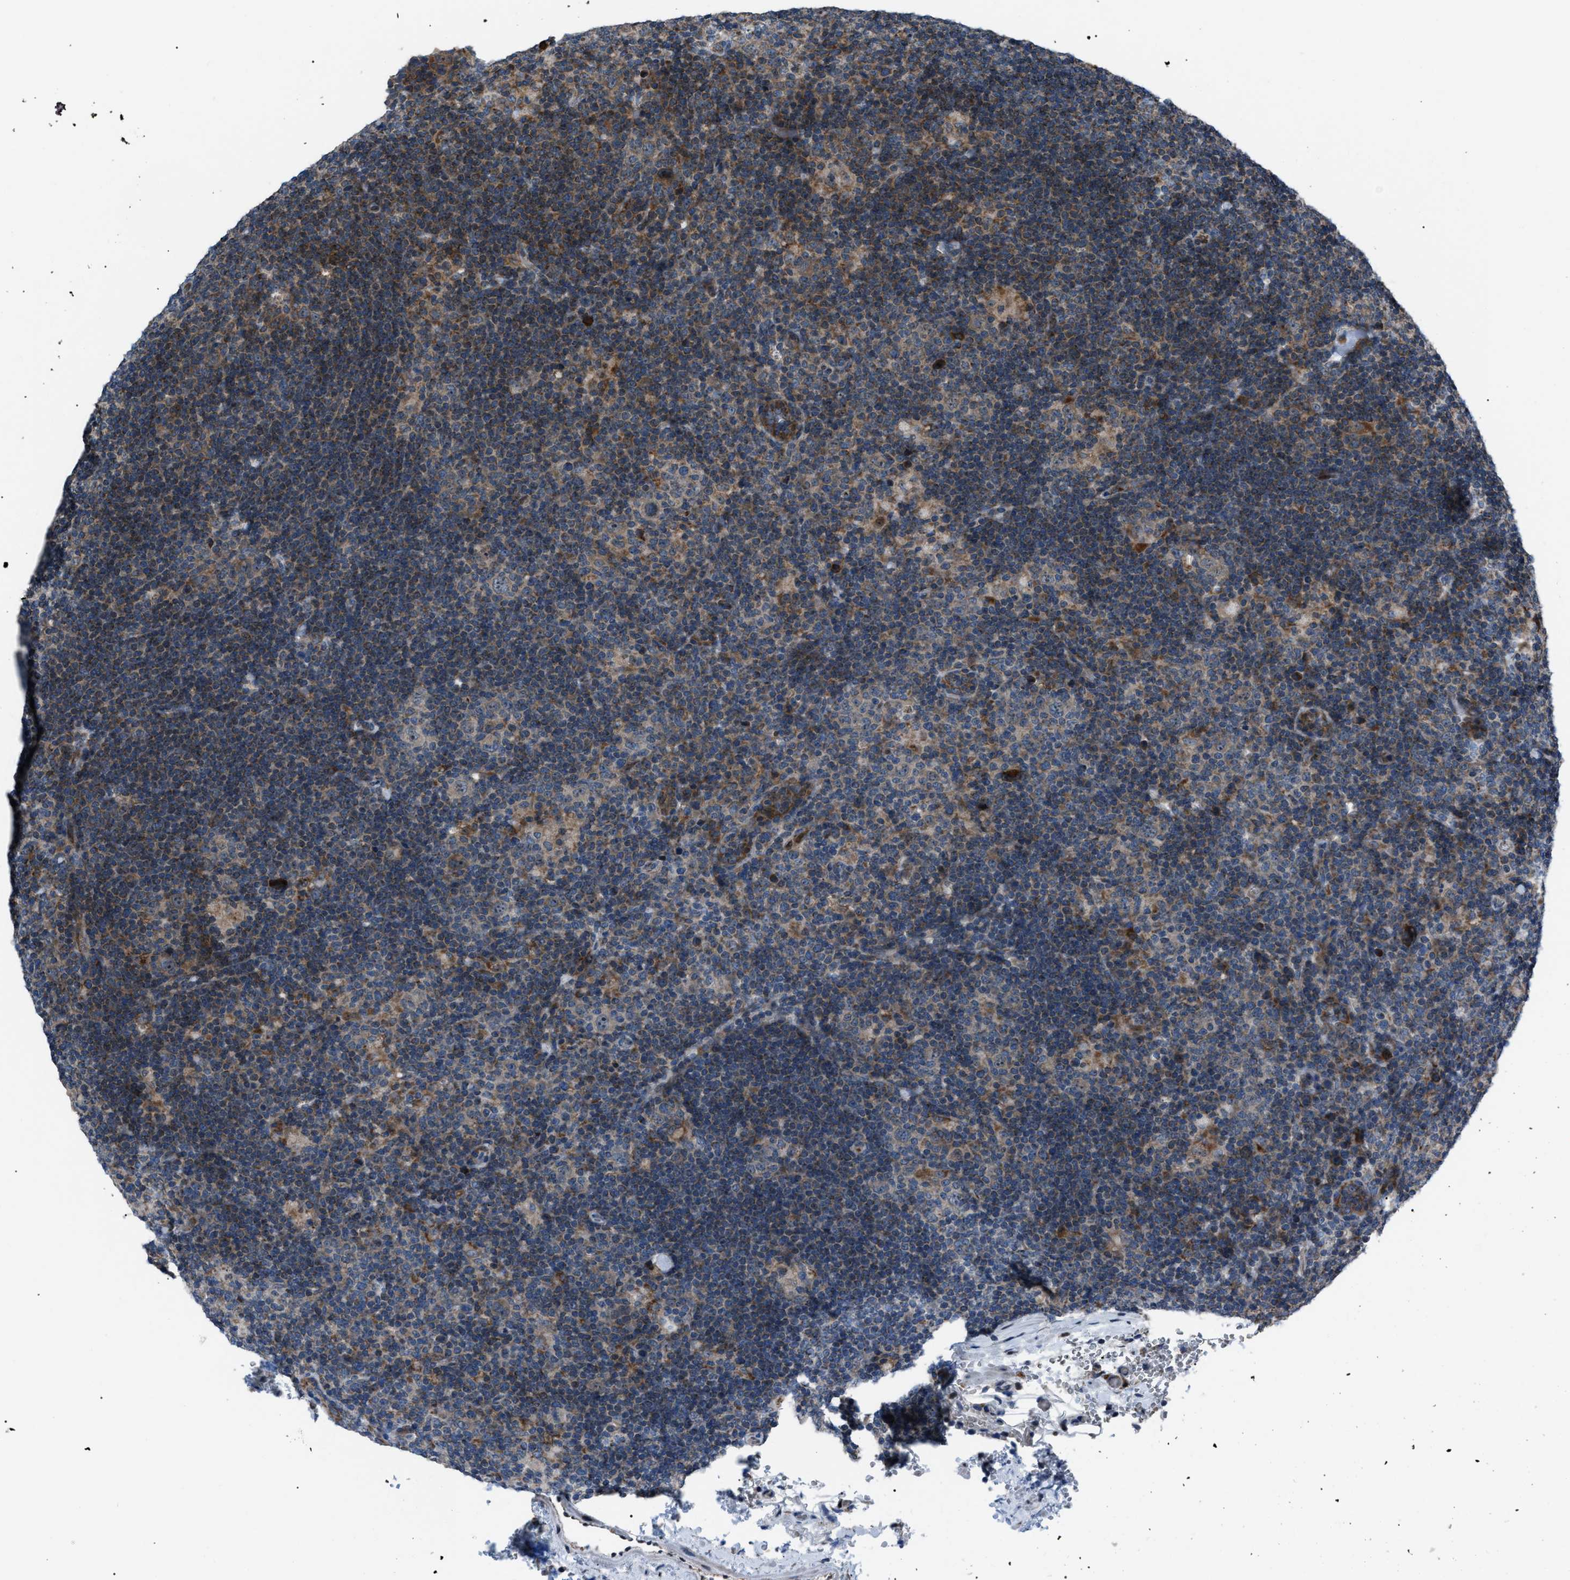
{"staining": {"intensity": "moderate", "quantity": ">75%", "location": "cytoplasmic/membranous"}, "tissue": "lymphoma", "cell_type": "Tumor cells", "image_type": "cancer", "snomed": [{"axis": "morphology", "description": "Hodgkin's disease, NOS"}, {"axis": "topography", "description": "Lymph node"}], "caption": "Protein staining reveals moderate cytoplasmic/membranous staining in approximately >75% of tumor cells in lymphoma.", "gene": "AGO2", "patient": {"sex": "female", "age": 57}}